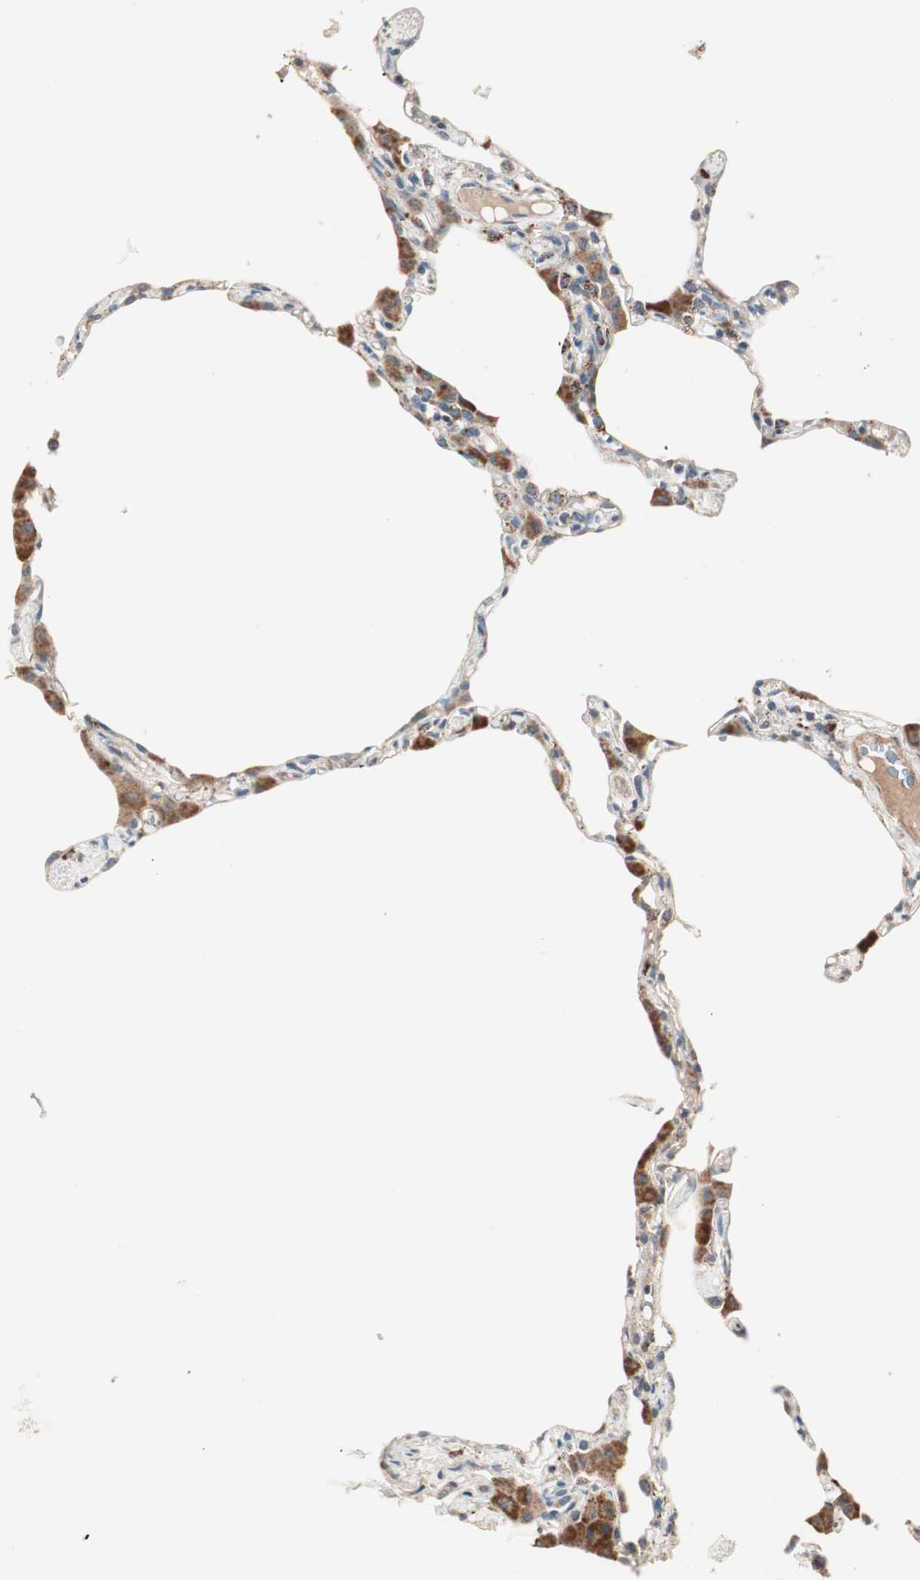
{"staining": {"intensity": "moderate", "quantity": "25%-75%", "location": "cytoplasmic/membranous"}, "tissue": "lung", "cell_type": "Alveolar cells", "image_type": "normal", "snomed": [{"axis": "morphology", "description": "Normal tissue, NOS"}, {"axis": "topography", "description": "Lung"}], "caption": "DAB (3,3'-diaminobenzidine) immunohistochemical staining of normal human lung displays moderate cytoplasmic/membranous protein expression in about 25%-75% of alveolar cells.", "gene": "NFRKB", "patient": {"sex": "female", "age": 49}}